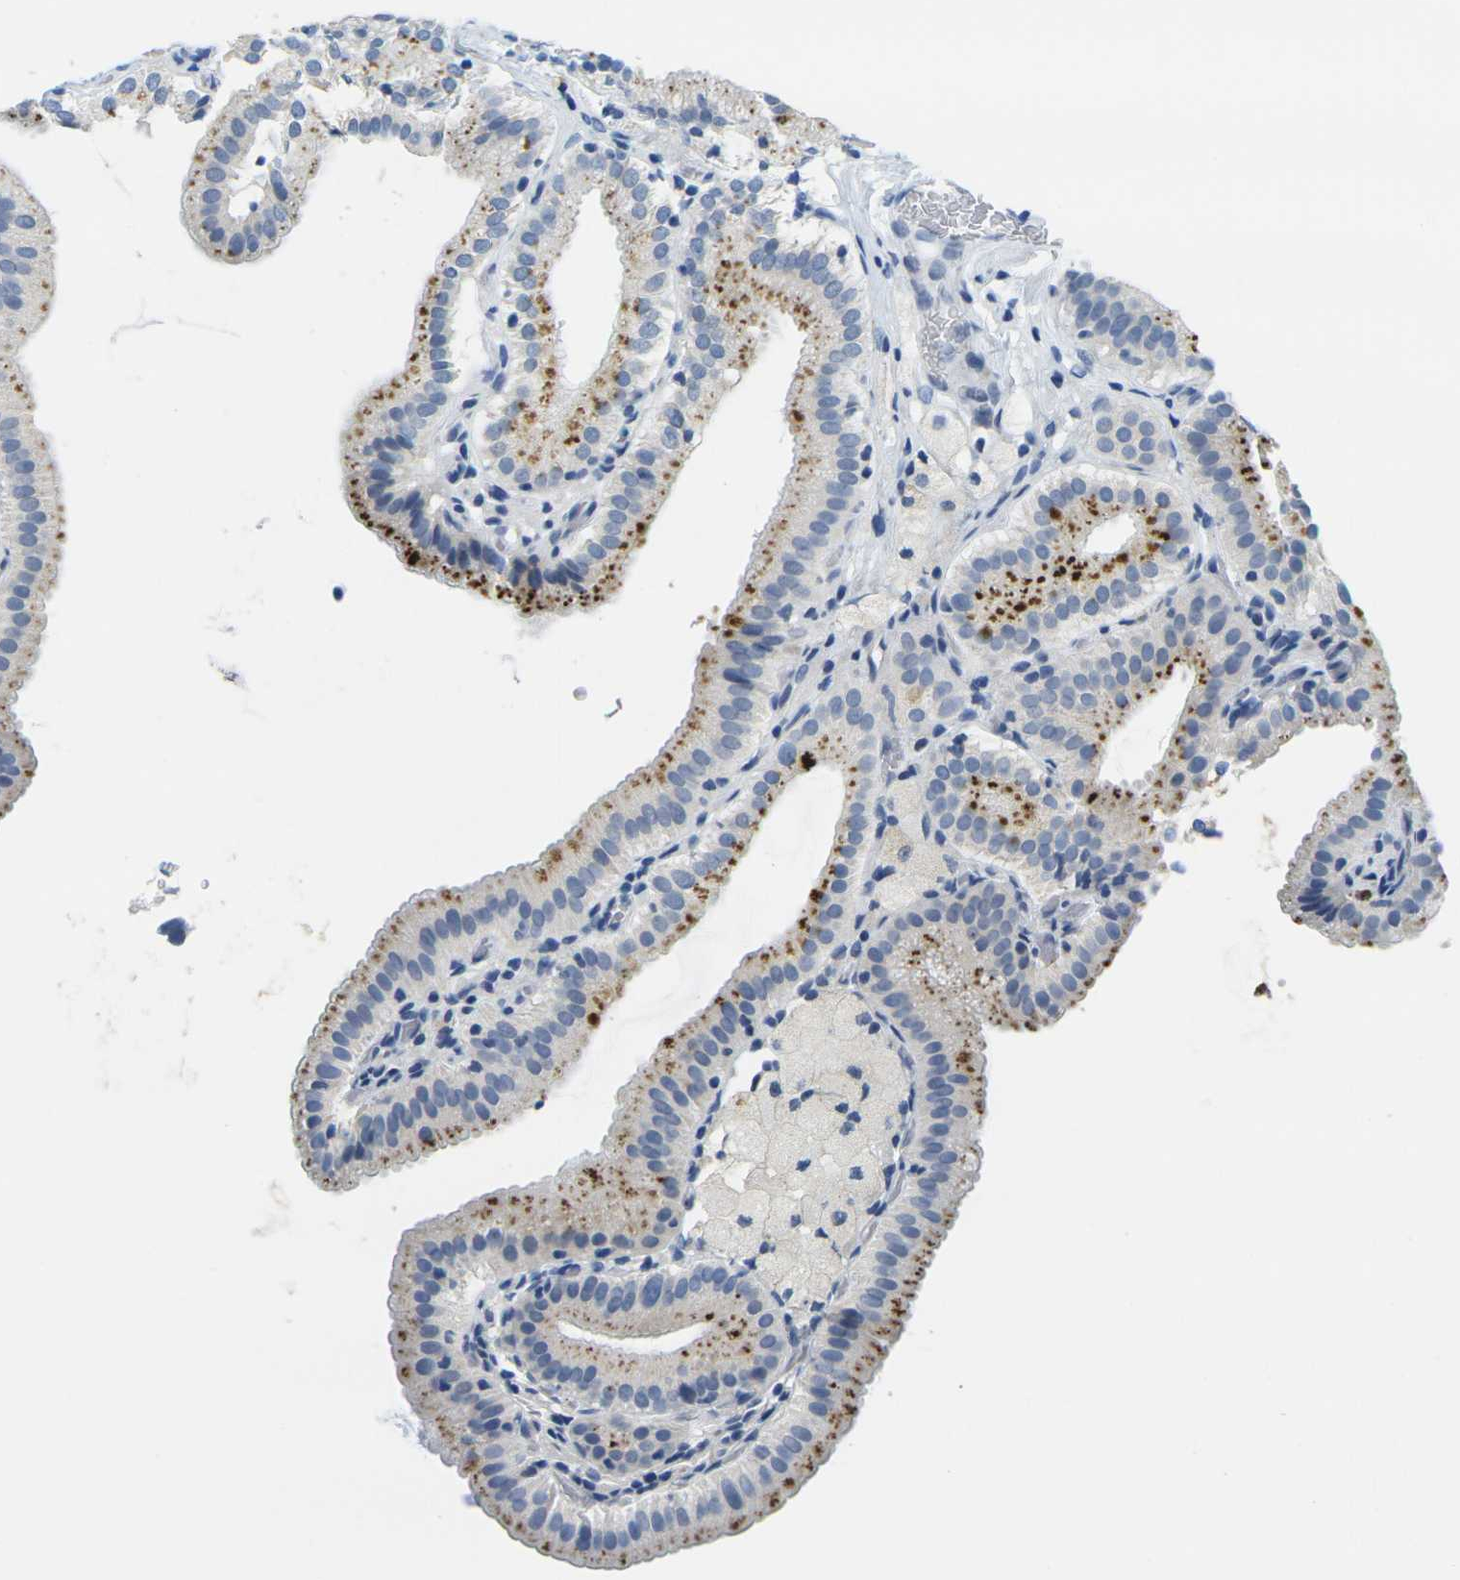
{"staining": {"intensity": "strong", "quantity": "25%-75%", "location": "cytoplasmic/membranous"}, "tissue": "gallbladder", "cell_type": "Glandular cells", "image_type": "normal", "snomed": [{"axis": "morphology", "description": "Normal tissue, NOS"}, {"axis": "topography", "description": "Gallbladder"}], "caption": "Glandular cells exhibit high levels of strong cytoplasmic/membranous staining in approximately 25%-75% of cells in benign gallbladder. (brown staining indicates protein expression, while blue staining denotes nuclei).", "gene": "GPR15", "patient": {"sex": "male", "age": 54}}